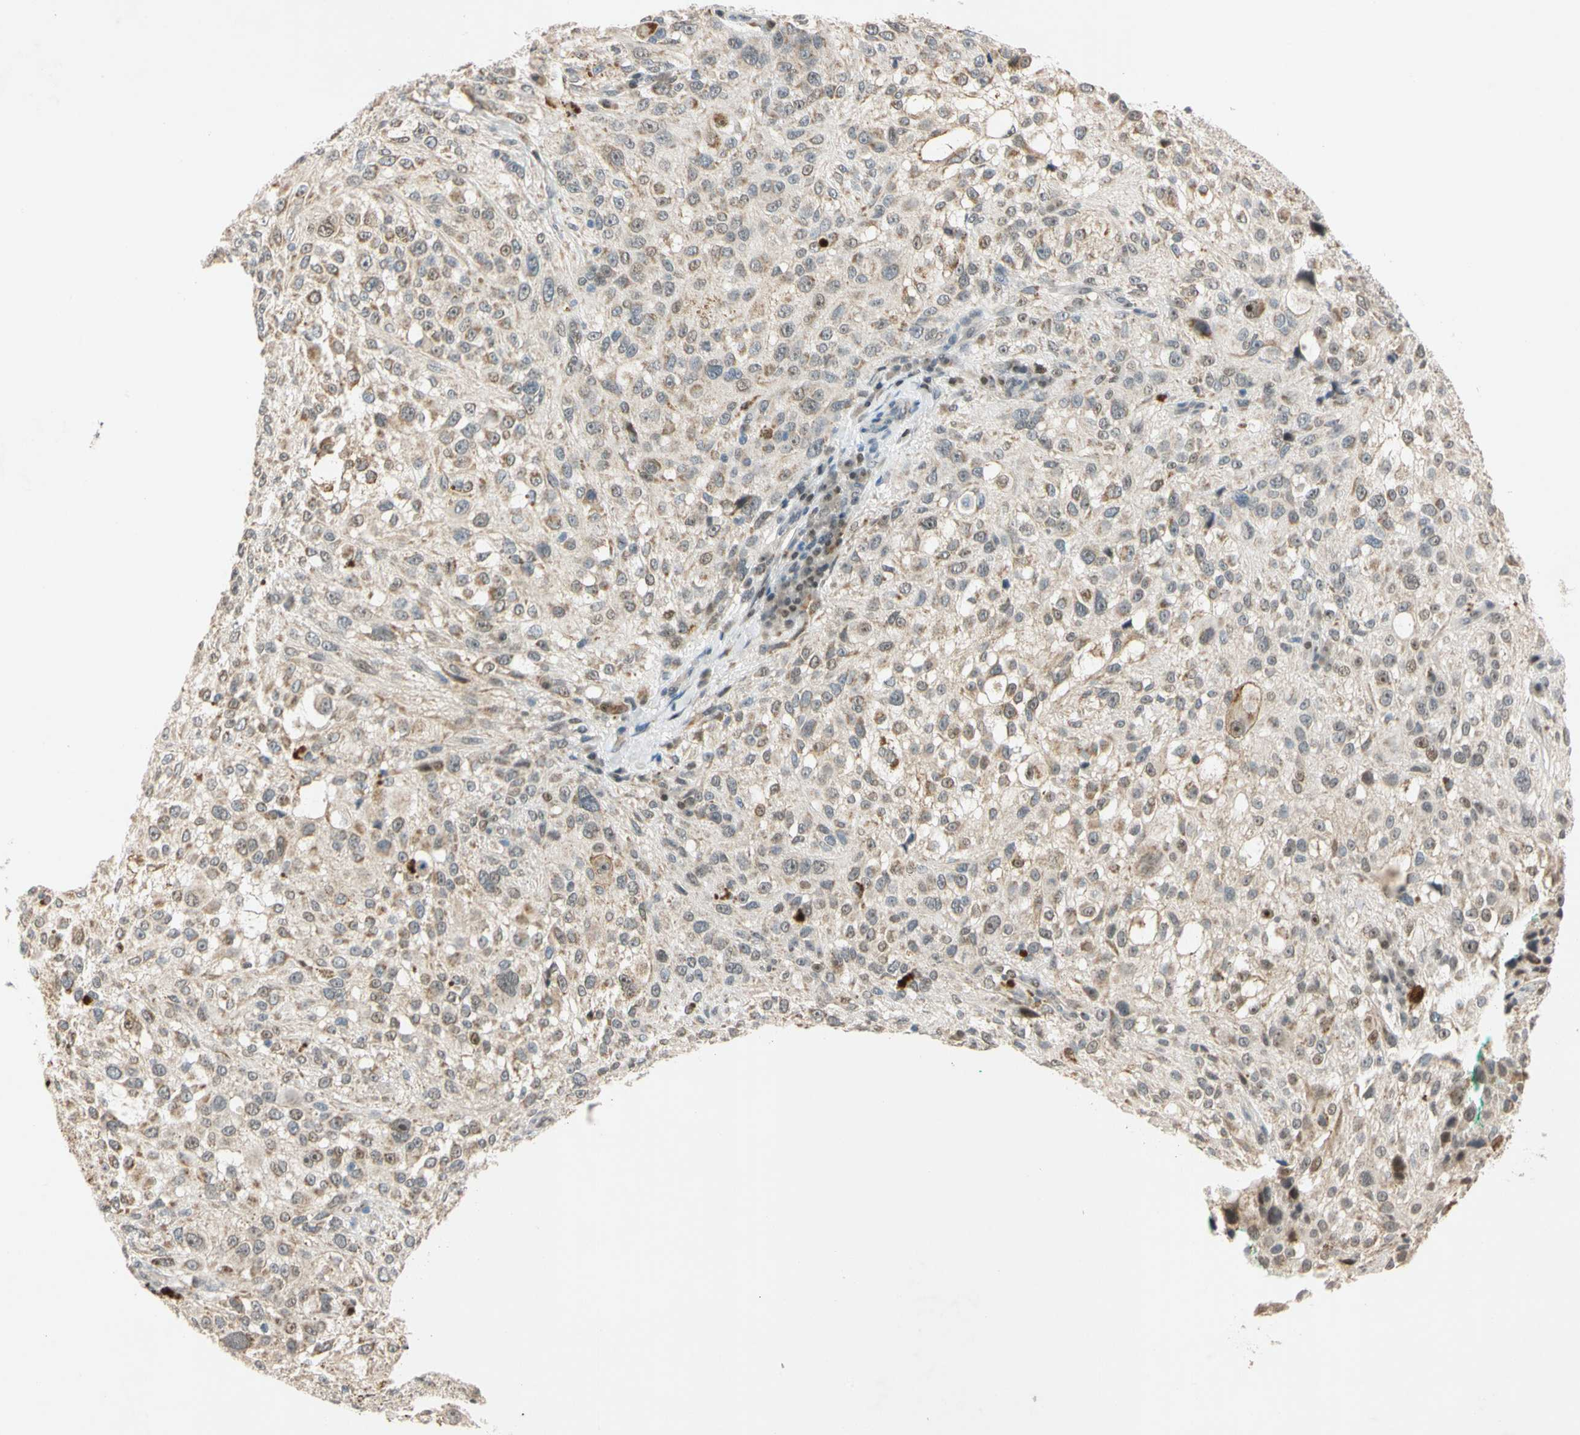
{"staining": {"intensity": "weak", "quantity": ">75%", "location": "cytoplasmic/membranous"}, "tissue": "melanoma", "cell_type": "Tumor cells", "image_type": "cancer", "snomed": [{"axis": "morphology", "description": "Necrosis, NOS"}, {"axis": "morphology", "description": "Malignant melanoma, NOS"}, {"axis": "topography", "description": "Skin"}], "caption": "Weak cytoplasmic/membranous positivity for a protein is appreciated in approximately >75% of tumor cells of malignant melanoma using immunohistochemistry.", "gene": "RIOX2", "patient": {"sex": "female", "age": 87}}